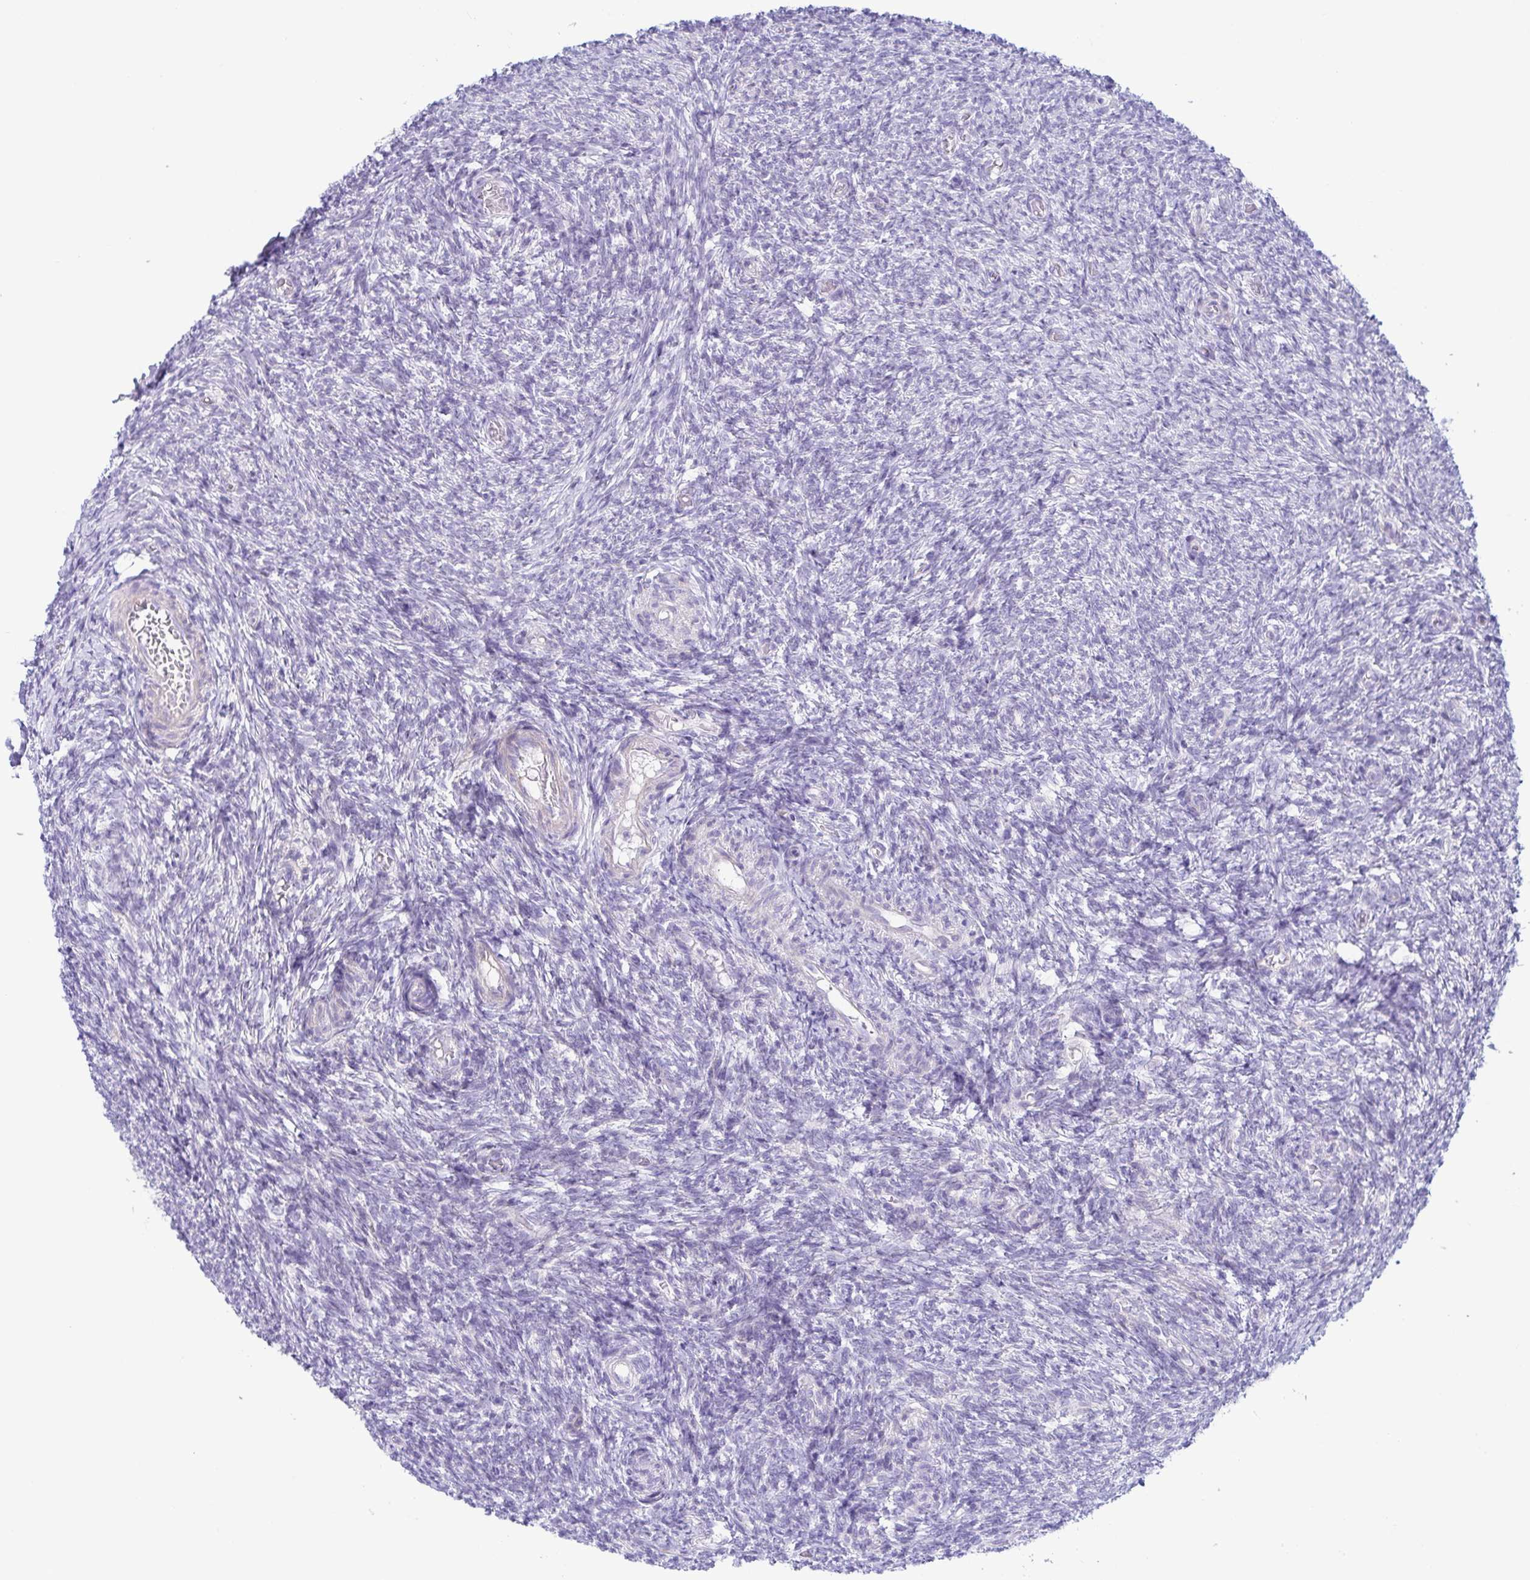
{"staining": {"intensity": "negative", "quantity": "none", "location": "none"}, "tissue": "ovary", "cell_type": "Ovarian stroma cells", "image_type": "normal", "snomed": [{"axis": "morphology", "description": "Normal tissue, NOS"}, {"axis": "topography", "description": "Ovary"}], "caption": "Ovarian stroma cells show no significant positivity in unremarkable ovary. Brightfield microscopy of immunohistochemistry (IHC) stained with DAB (brown) and hematoxylin (blue), captured at high magnification.", "gene": "TNNI2", "patient": {"sex": "female", "age": 39}}